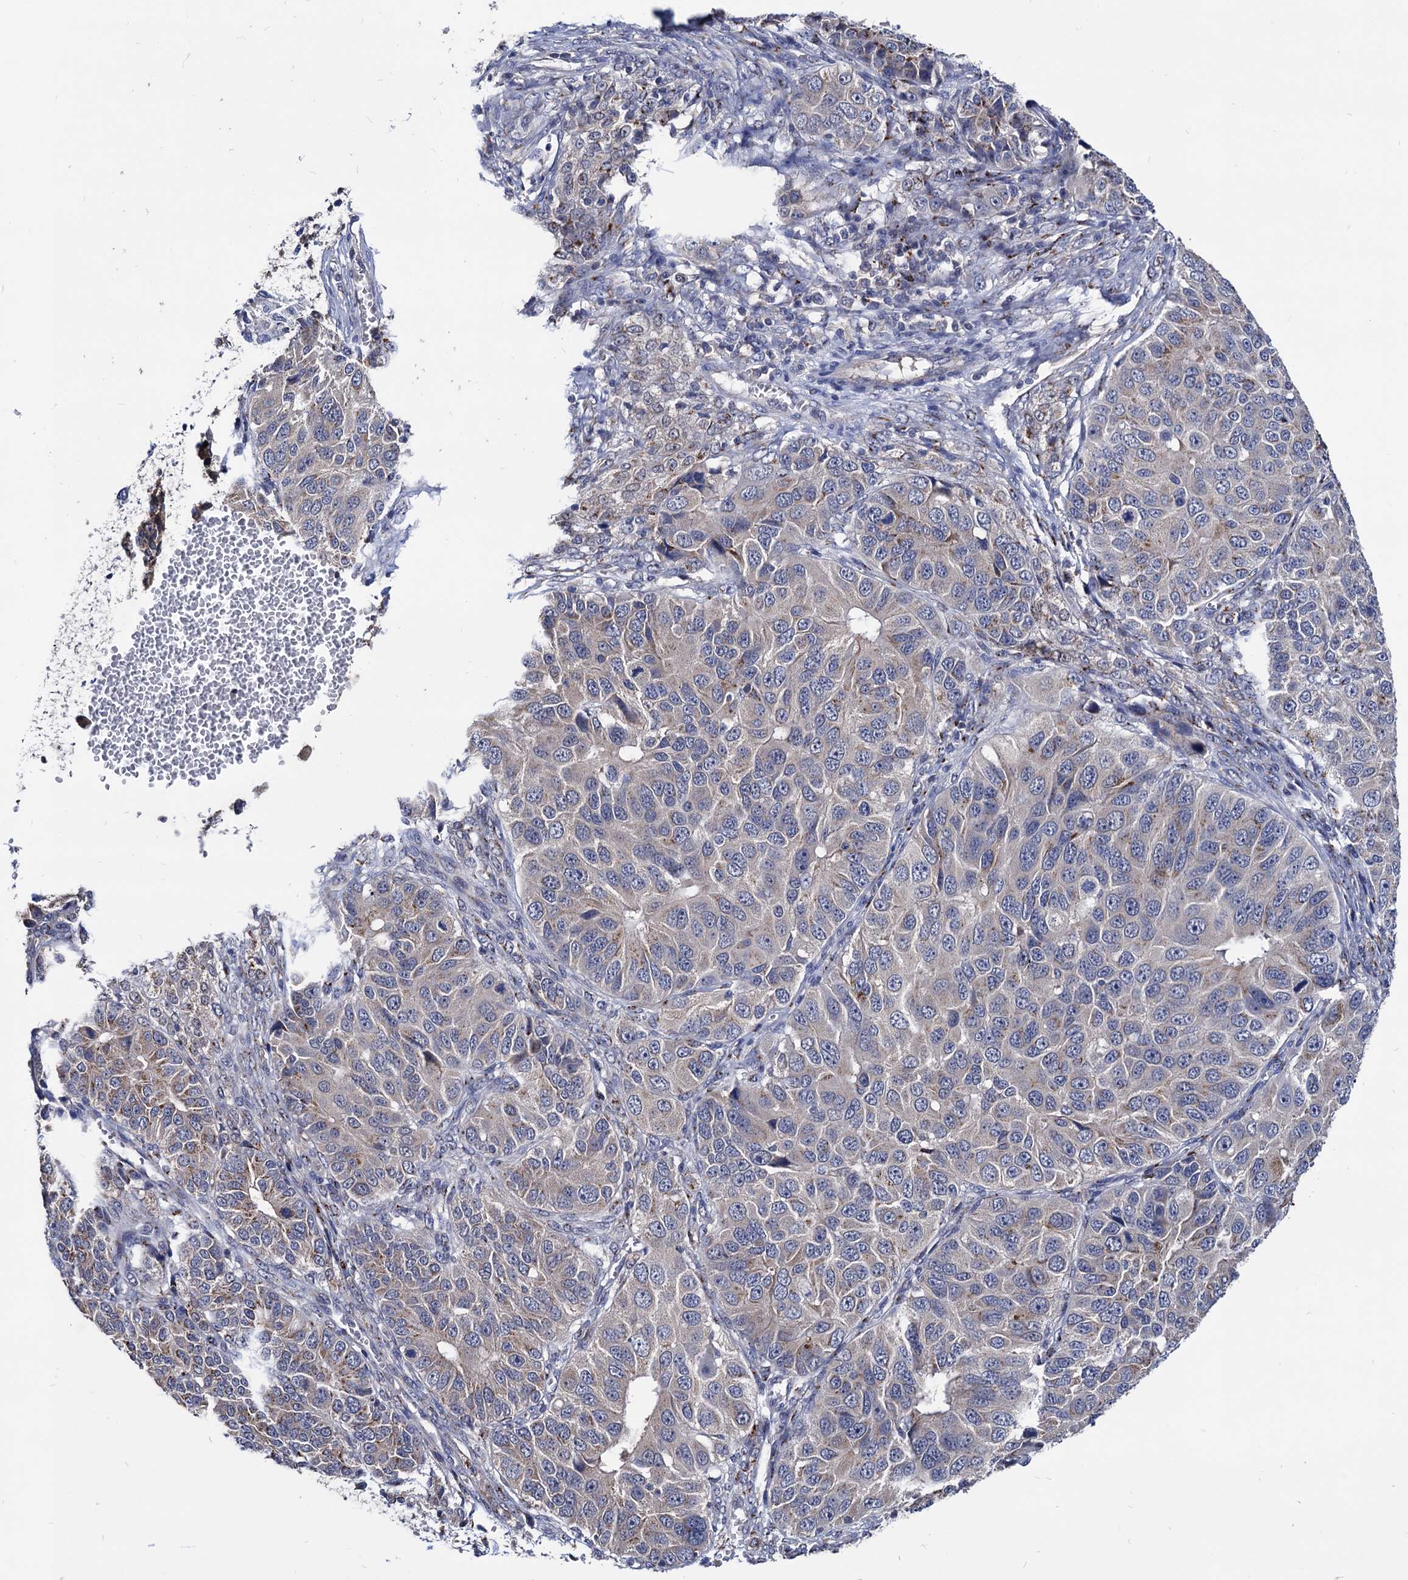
{"staining": {"intensity": "weak", "quantity": "<25%", "location": "cytoplasmic/membranous"}, "tissue": "ovarian cancer", "cell_type": "Tumor cells", "image_type": "cancer", "snomed": [{"axis": "morphology", "description": "Carcinoma, endometroid"}, {"axis": "topography", "description": "Ovary"}], "caption": "Ovarian endometroid carcinoma stained for a protein using immunohistochemistry shows no positivity tumor cells.", "gene": "ESD", "patient": {"sex": "female", "age": 51}}